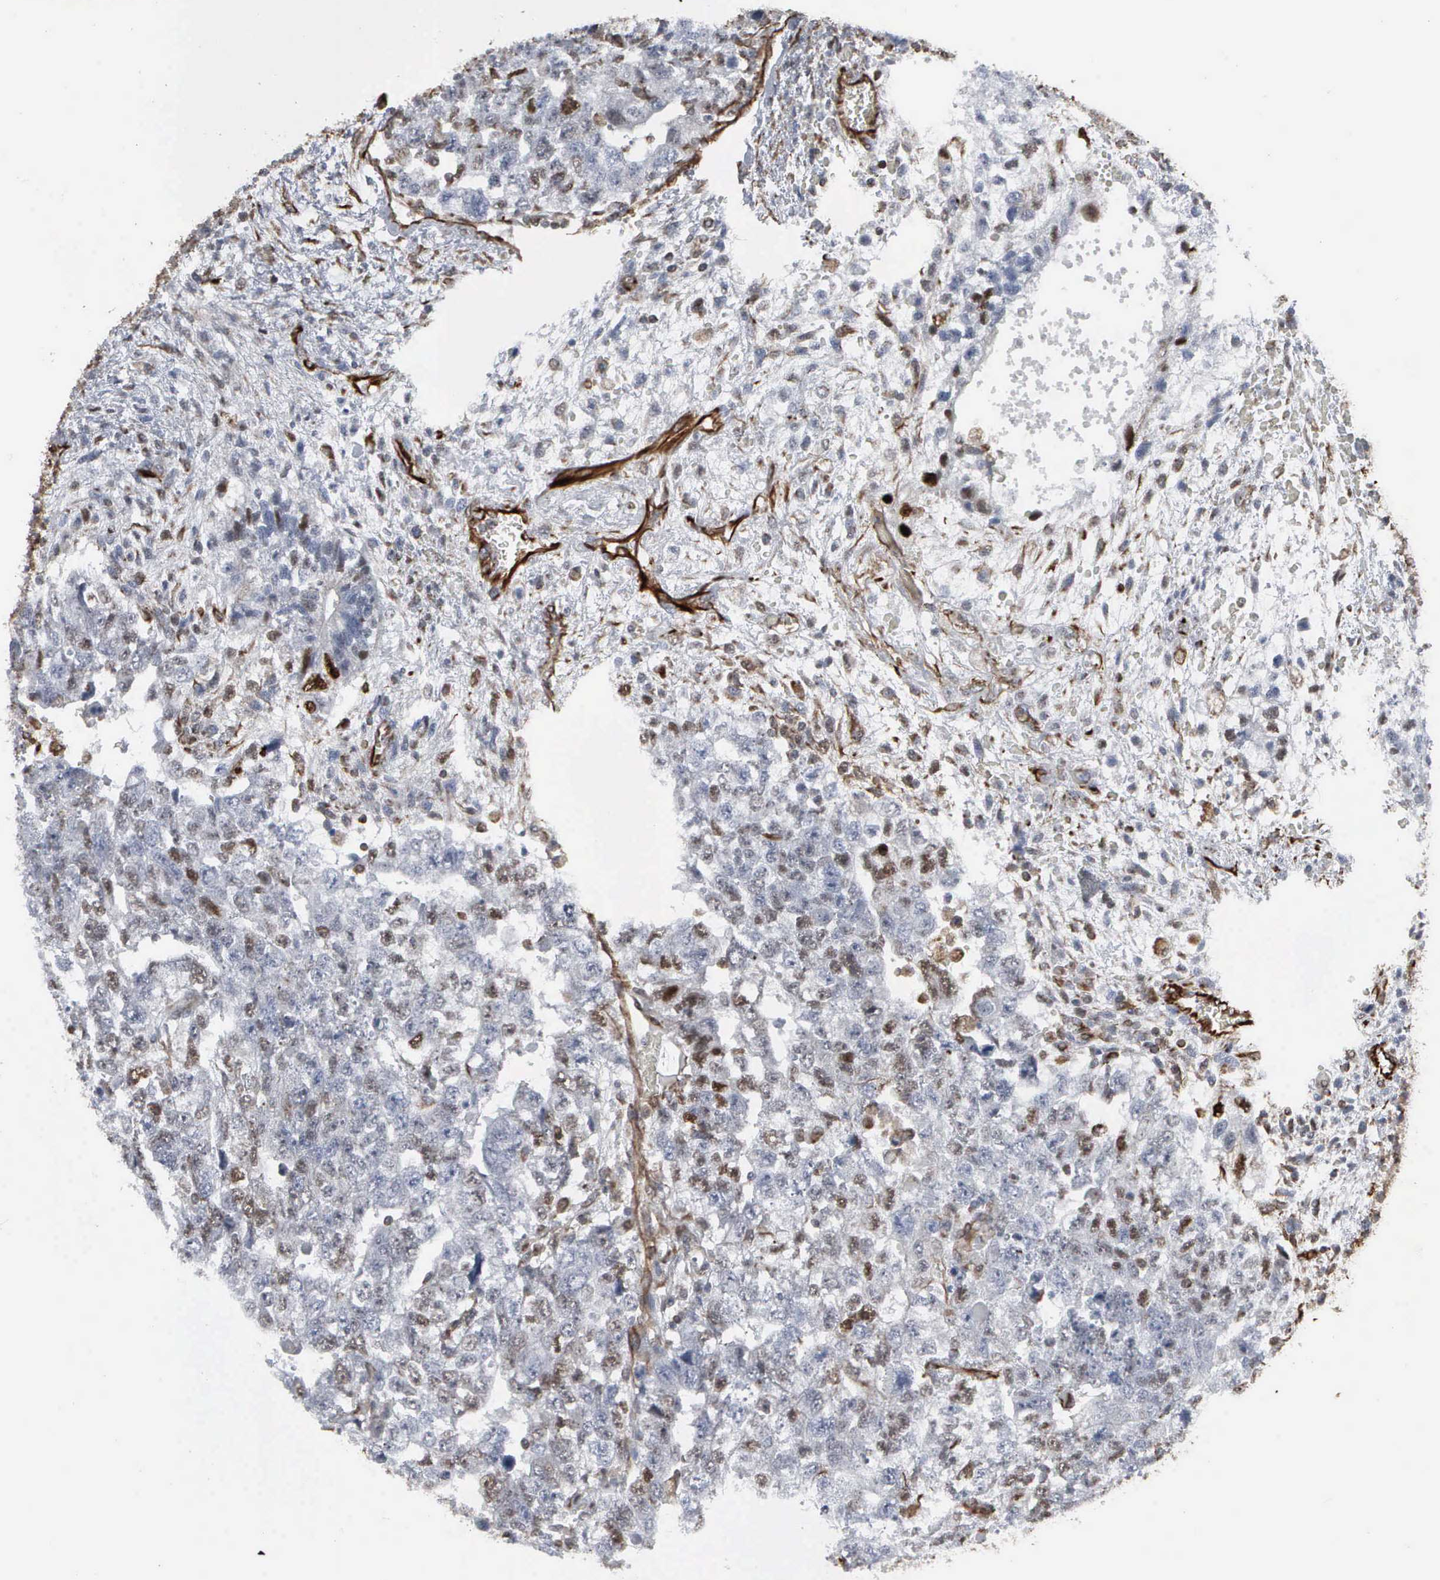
{"staining": {"intensity": "weak", "quantity": "<25%", "location": "nuclear"}, "tissue": "testis cancer", "cell_type": "Tumor cells", "image_type": "cancer", "snomed": [{"axis": "morphology", "description": "Carcinoma, Embryonal, NOS"}, {"axis": "topography", "description": "Testis"}], "caption": "Immunohistochemistry photomicrograph of testis cancer (embryonal carcinoma) stained for a protein (brown), which reveals no staining in tumor cells. Brightfield microscopy of immunohistochemistry stained with DAB (brown) and hematoxylin (blue), captured at high magnification.", "gene": "CCNE1", "patient": {"sex": "male", "age": 36}}